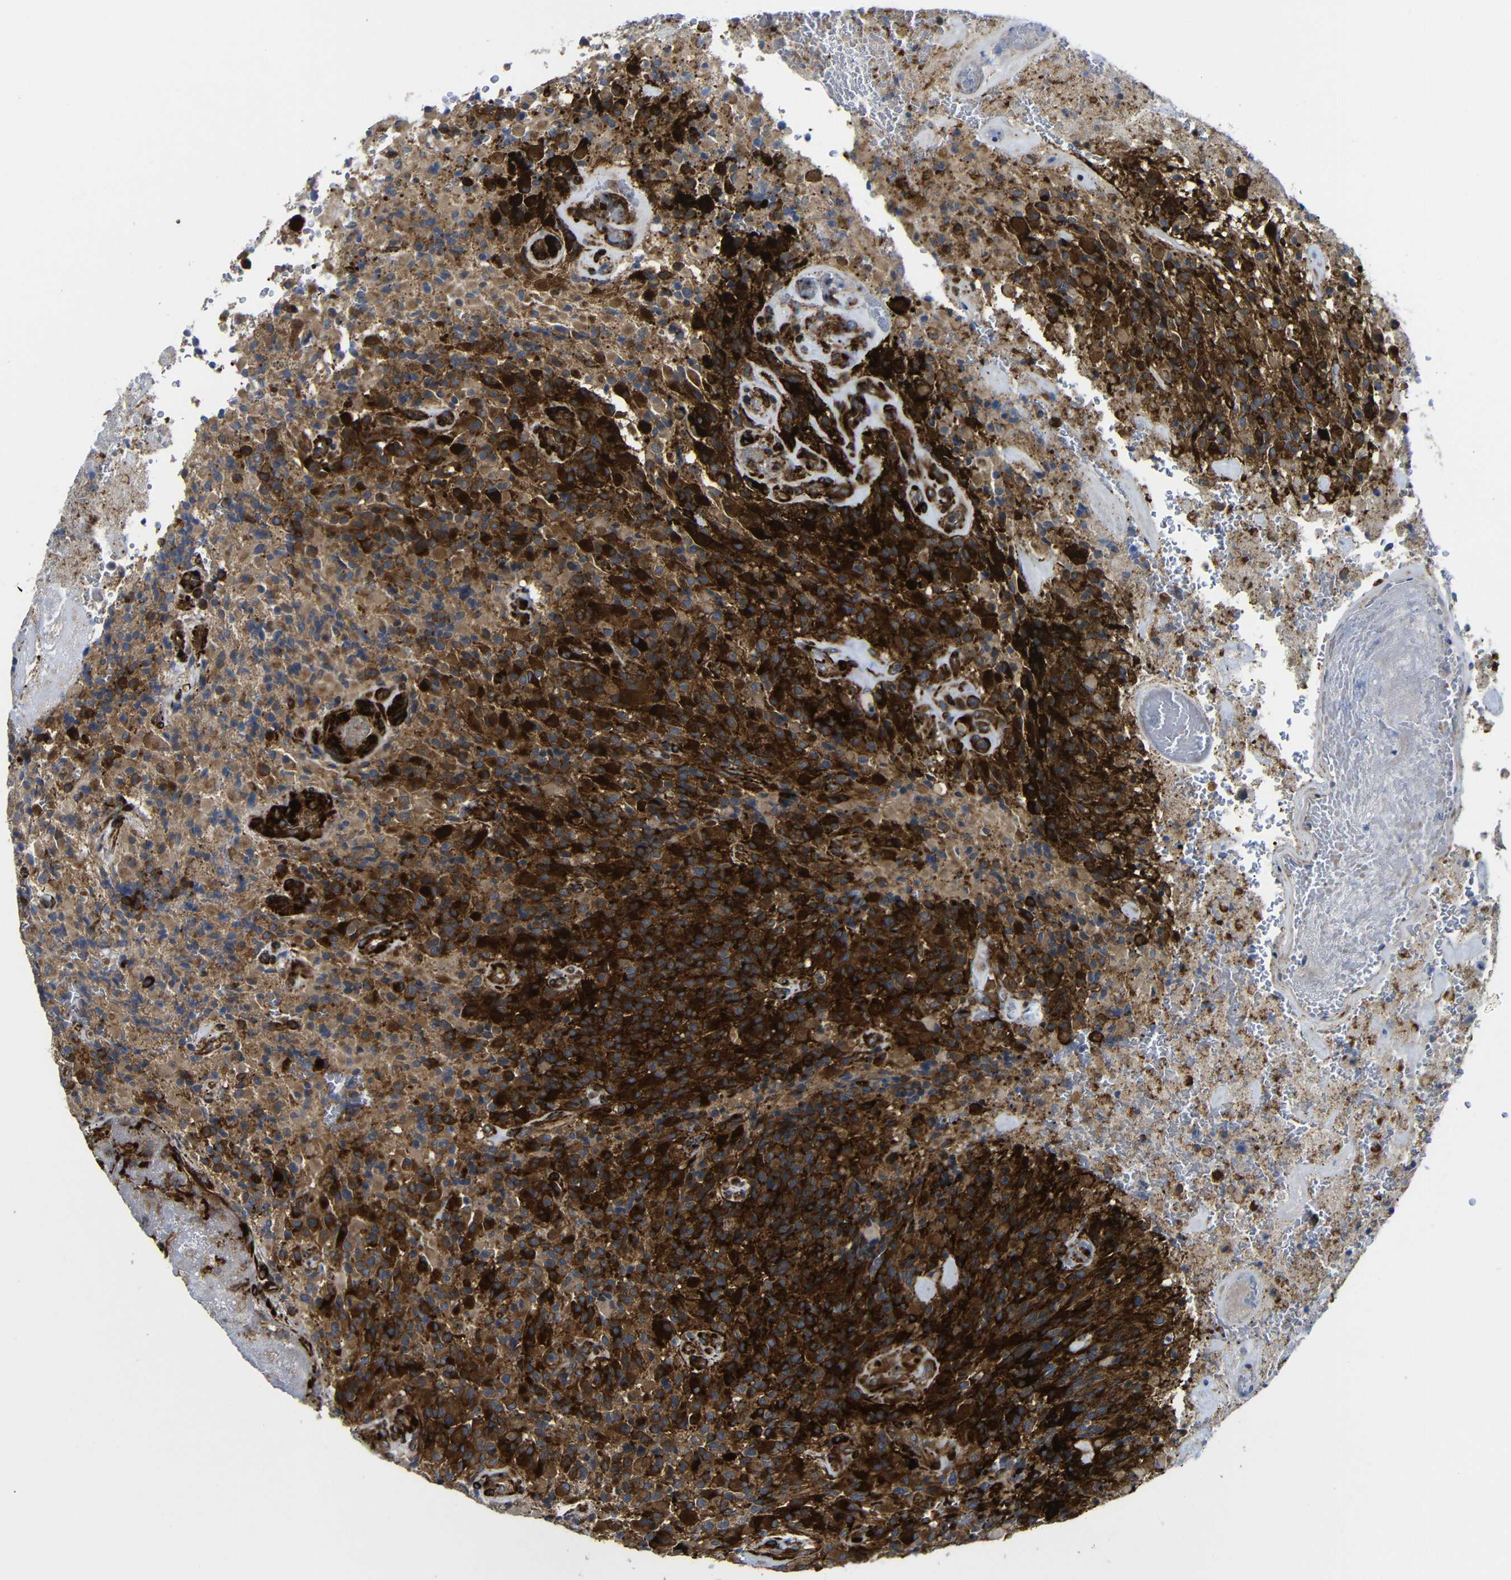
{"staining": {"intensity": "strong", "quantity": ">75%", "location": "cytoplasmic/membranous"}, "tissue": "glioma", "cell_type": "Tumor cells", "image_type": "cancer", "snomed": [{"axis": "morphology", "description": "Glioma, malignant, High grade"}, {"axis": "topography", "description": "Brain"}], "caption": "Immunohistochemistry (IHC) (DAB) staining of human glioma exhibits strong cytoplasmic/membranous protein expression in approximately >75% of tumor cells. (DAB IHC, brown staining for protein, blue staining for nuclei).", "gene": "PARP14", "patient": {"sex": "male", "age": 71}}